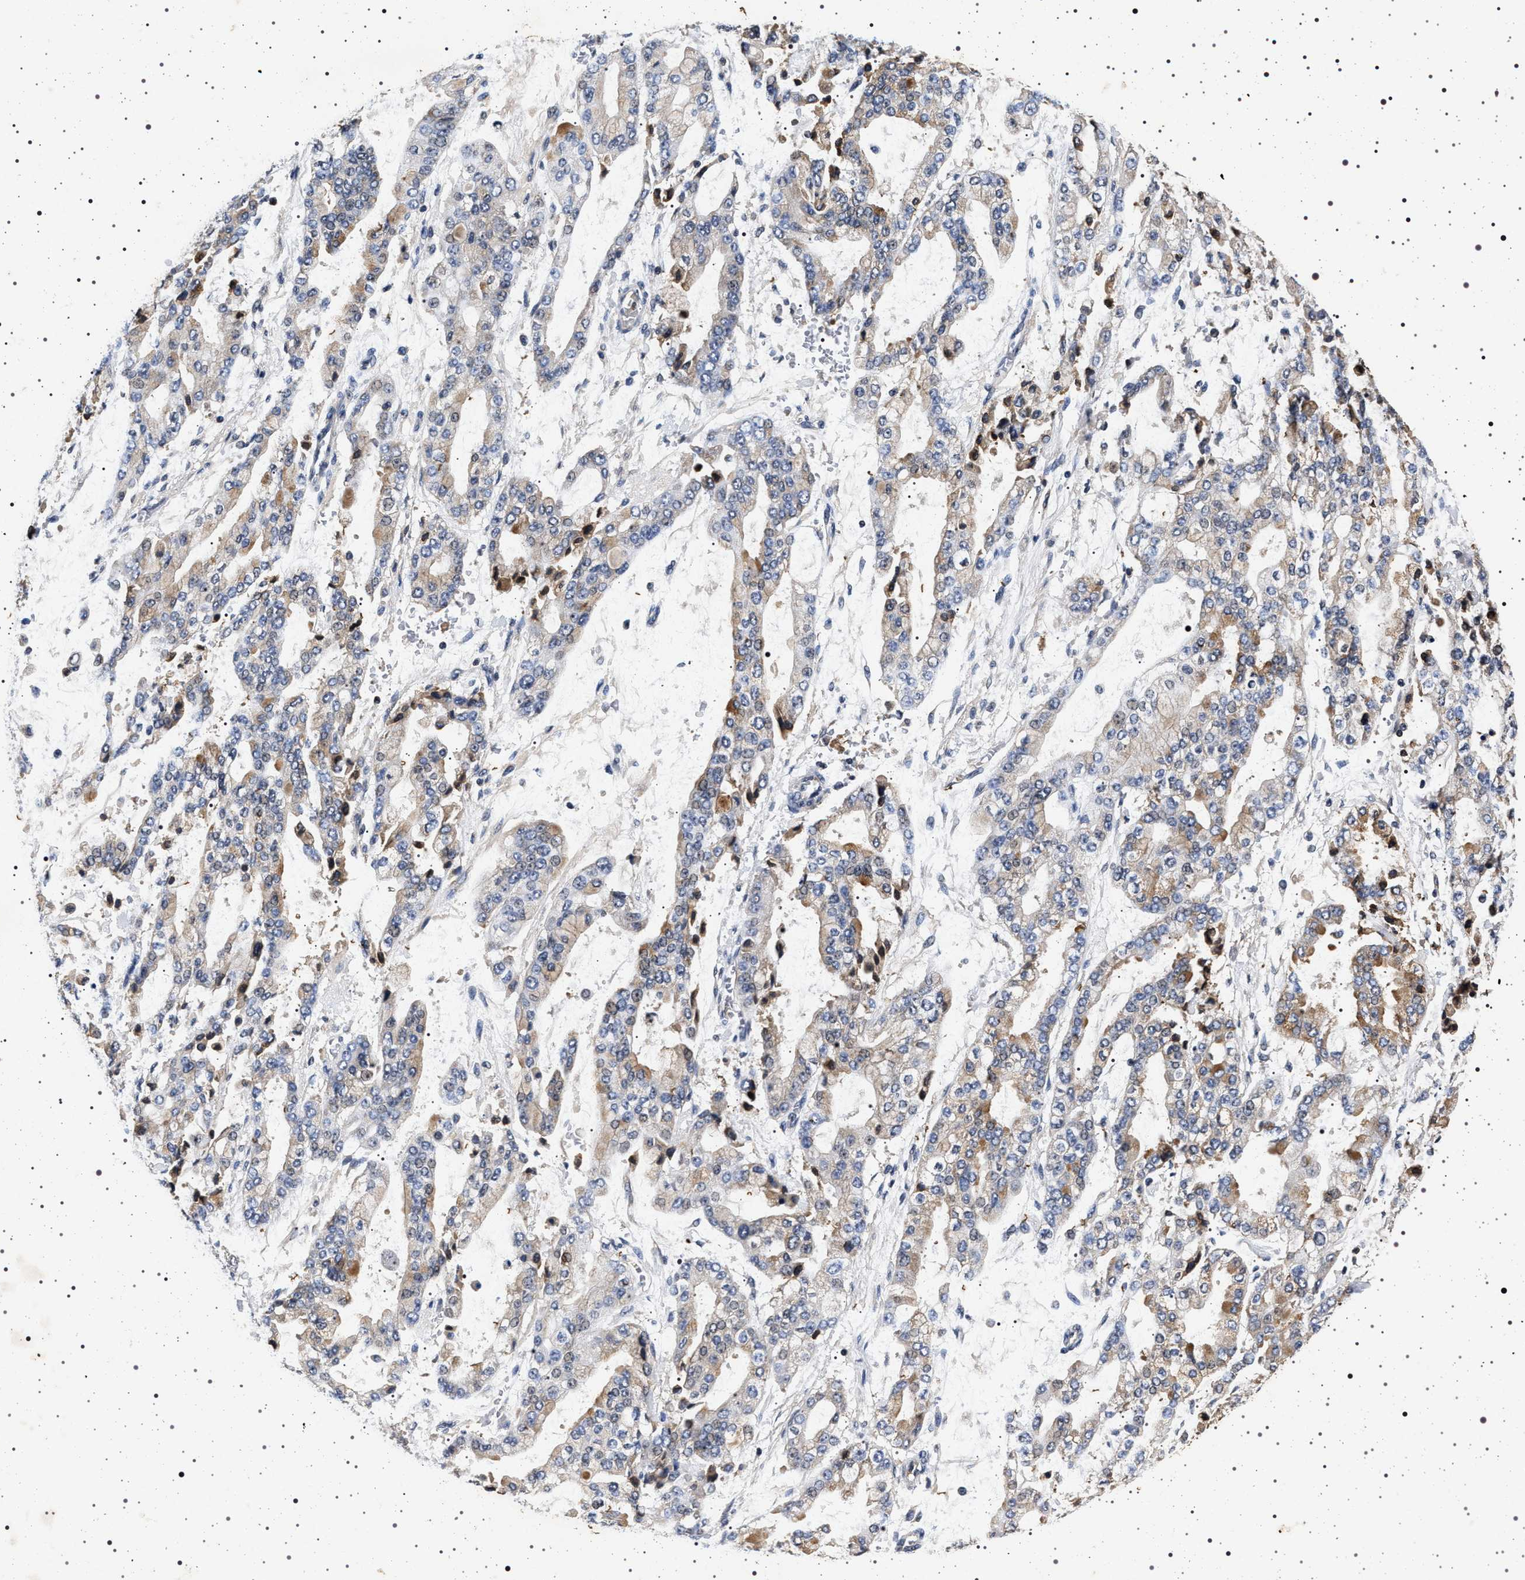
{"staining": {"intensity": "weak", "quantity": "25%-75%", "location": "cytoplasmic/membranous"}, "tissue": "stomach cancer", "cell_type": "Tumor cells", "image_type": "cancer", "snomed": [{"axis": "morphology", "description": "Normal tissue, NOS"}, {"axis": "morphology", "description": "Adenocarcinoma, NOS"}, {"axis": "topography", "description": "Stomach, upper"}, {"axis": "topography", "description": "Stomach"}], "caption": "Adenocarcinoma (stomach) stained for a protein (brown) shows weak cytoplasmic/membranous positive expression in about 25%-75% of tumor cells.", "gene": "CDKN1B", "patient": {"sex": "male", "age": 76}}